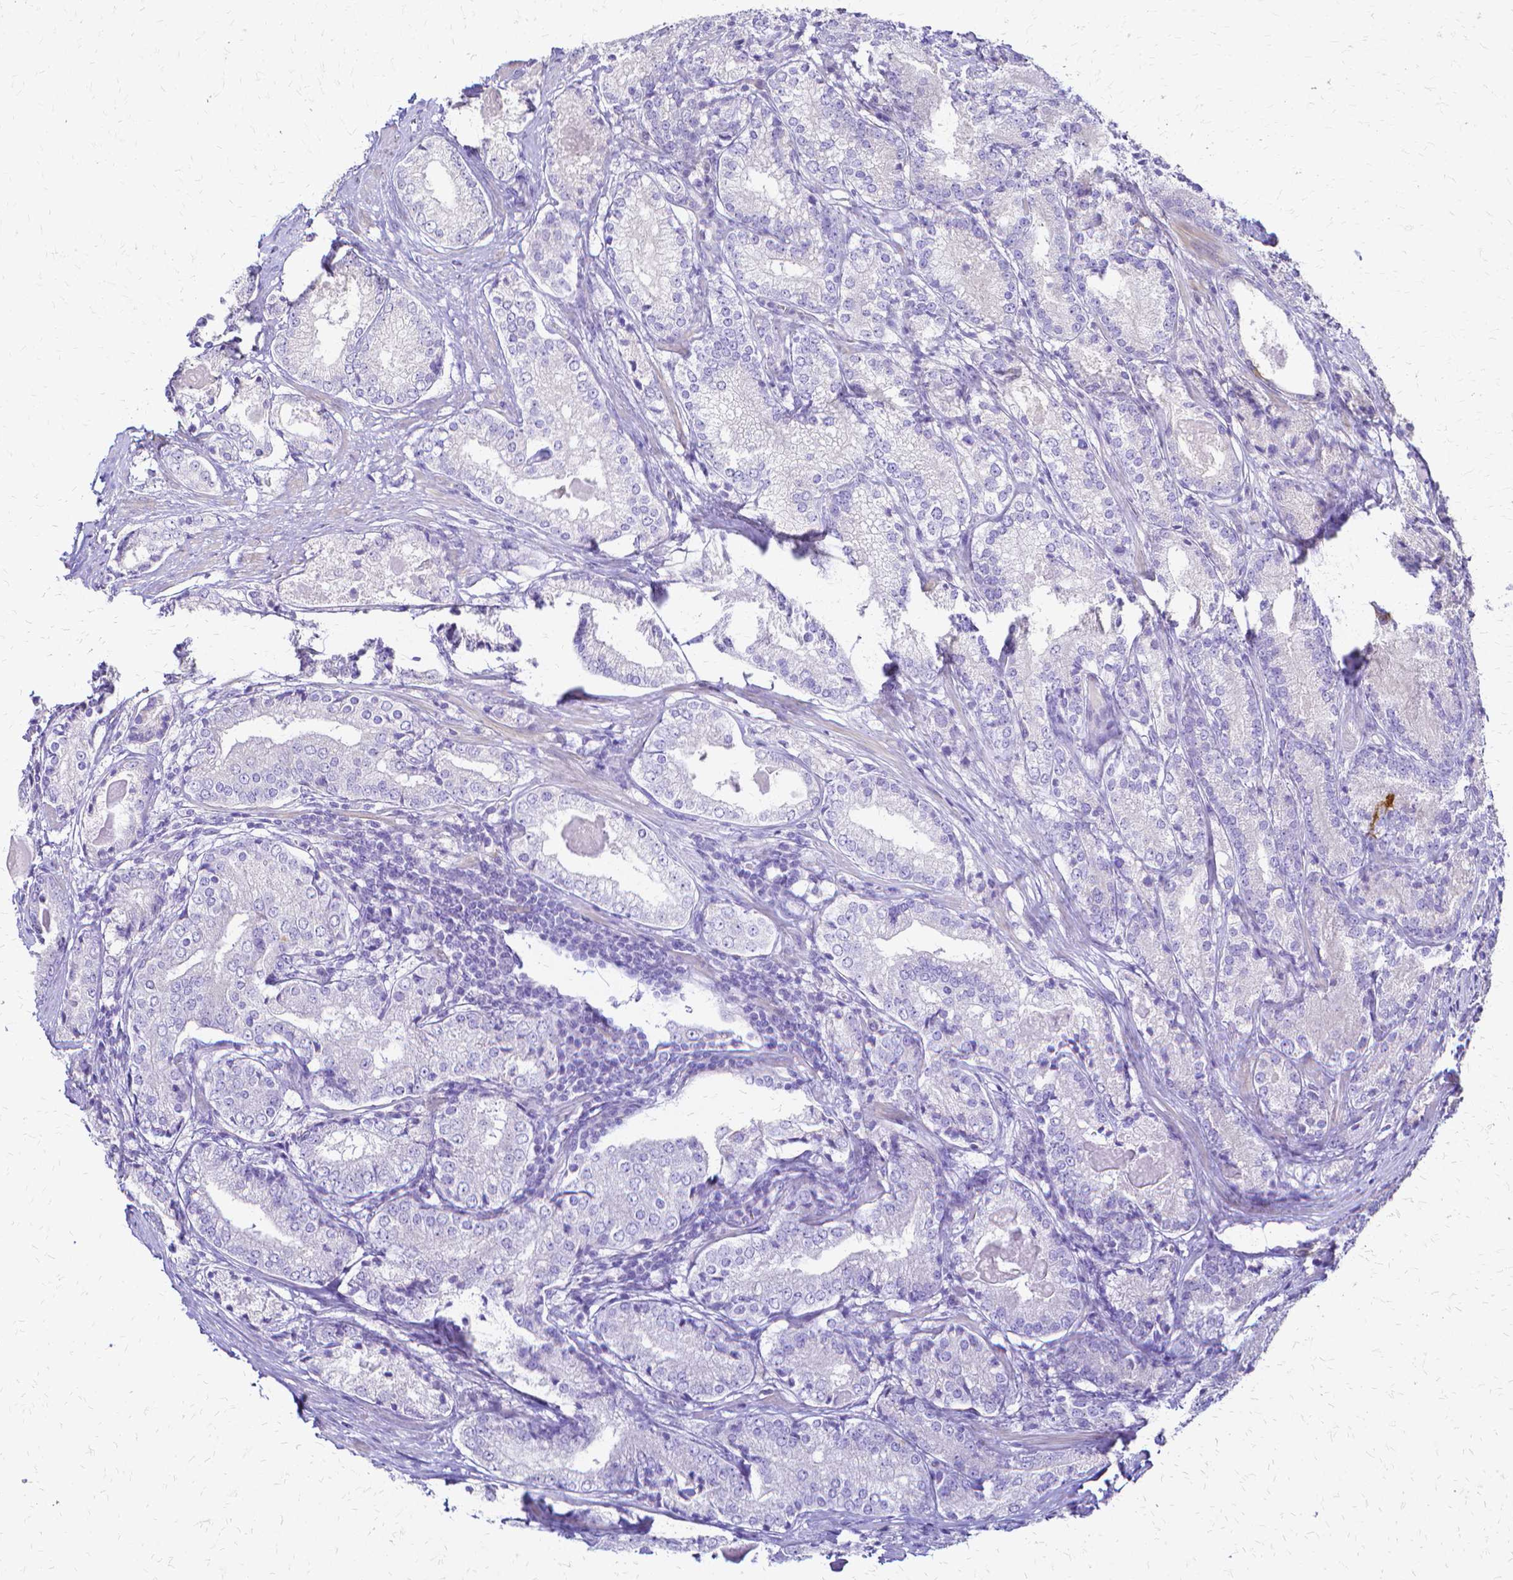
{"staining": {"intensity": "negative", "quantity": "none", "location": "none"}, "tissue": "prostate cancer", "cell_type": "Tumor cells", "image_type": "cancer", "snomed": [{"axis": "morphology", "description": "Adenocarcinoma, NOS"}, {"axis": "morphology", "description": "Adenocarcinoma, Low grade"}, {"axis": "topography", "description": "Prostate"}], "caption": "IHC of human prostate cancer (adenocarcinoma) demonstrates no positivity in tumor cells.", "gene": "CCNB1", "patient": {"sex": "male", "age": 68}}